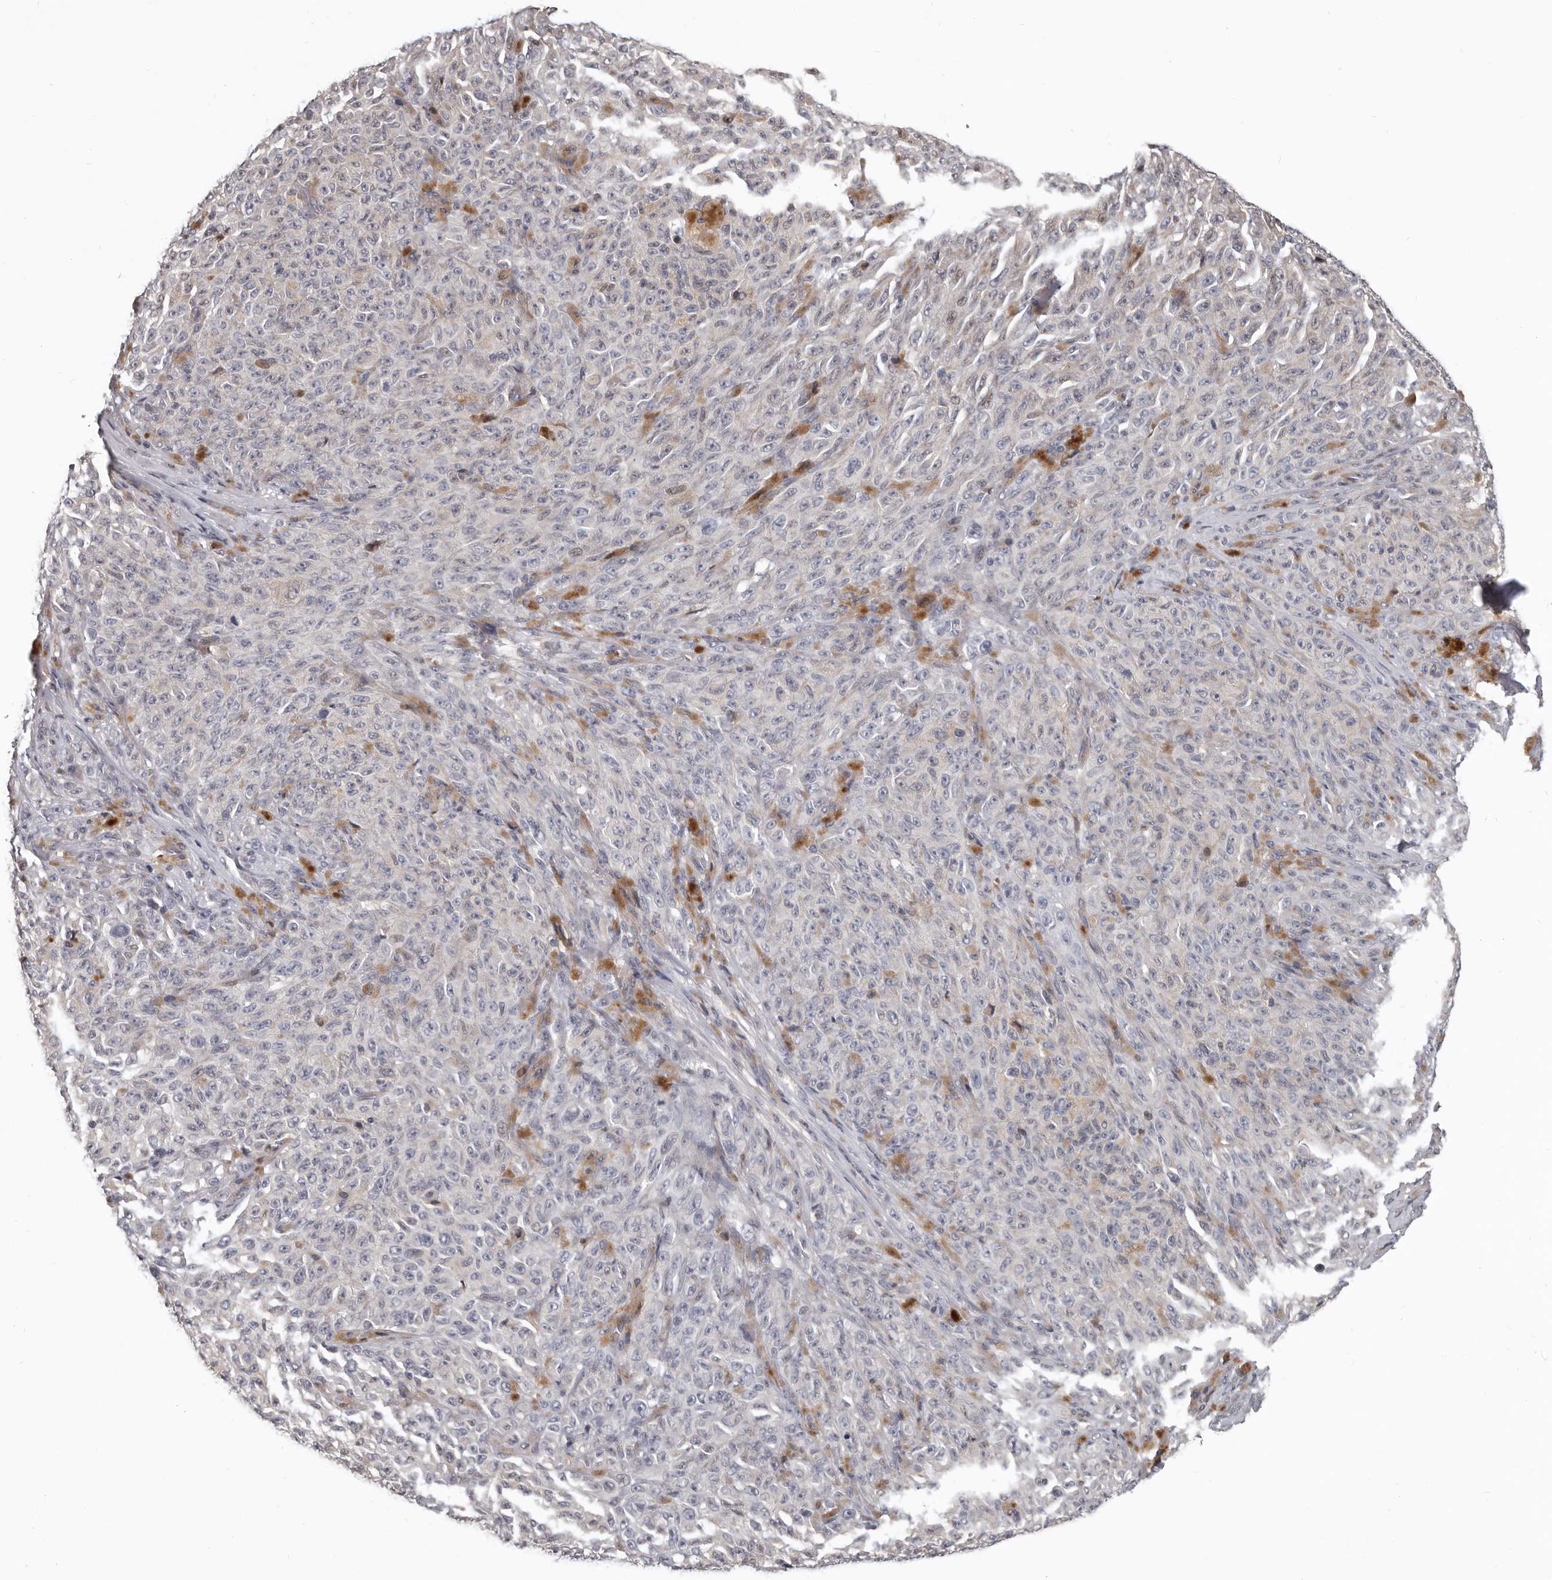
{"staining": {"intensity": "negative", "quantity": "none", "location": "none"}, "tissue": "melanoma", "cell_type": "Tumor cells", "image_type": "cancer", "snomed": [{"axis": "morphology", "description": "Malignant melanoma, NOS"}, {"axis": "topography", "description": "Skin"}], "caption": "Micrograph shows no significant protein staining in tumor cells of melanoma. (DAB IHC visualized using brightfield microscopy, high magnification).", "gene": "RNF217", "patient": {"sex": "female", "age": 82}}